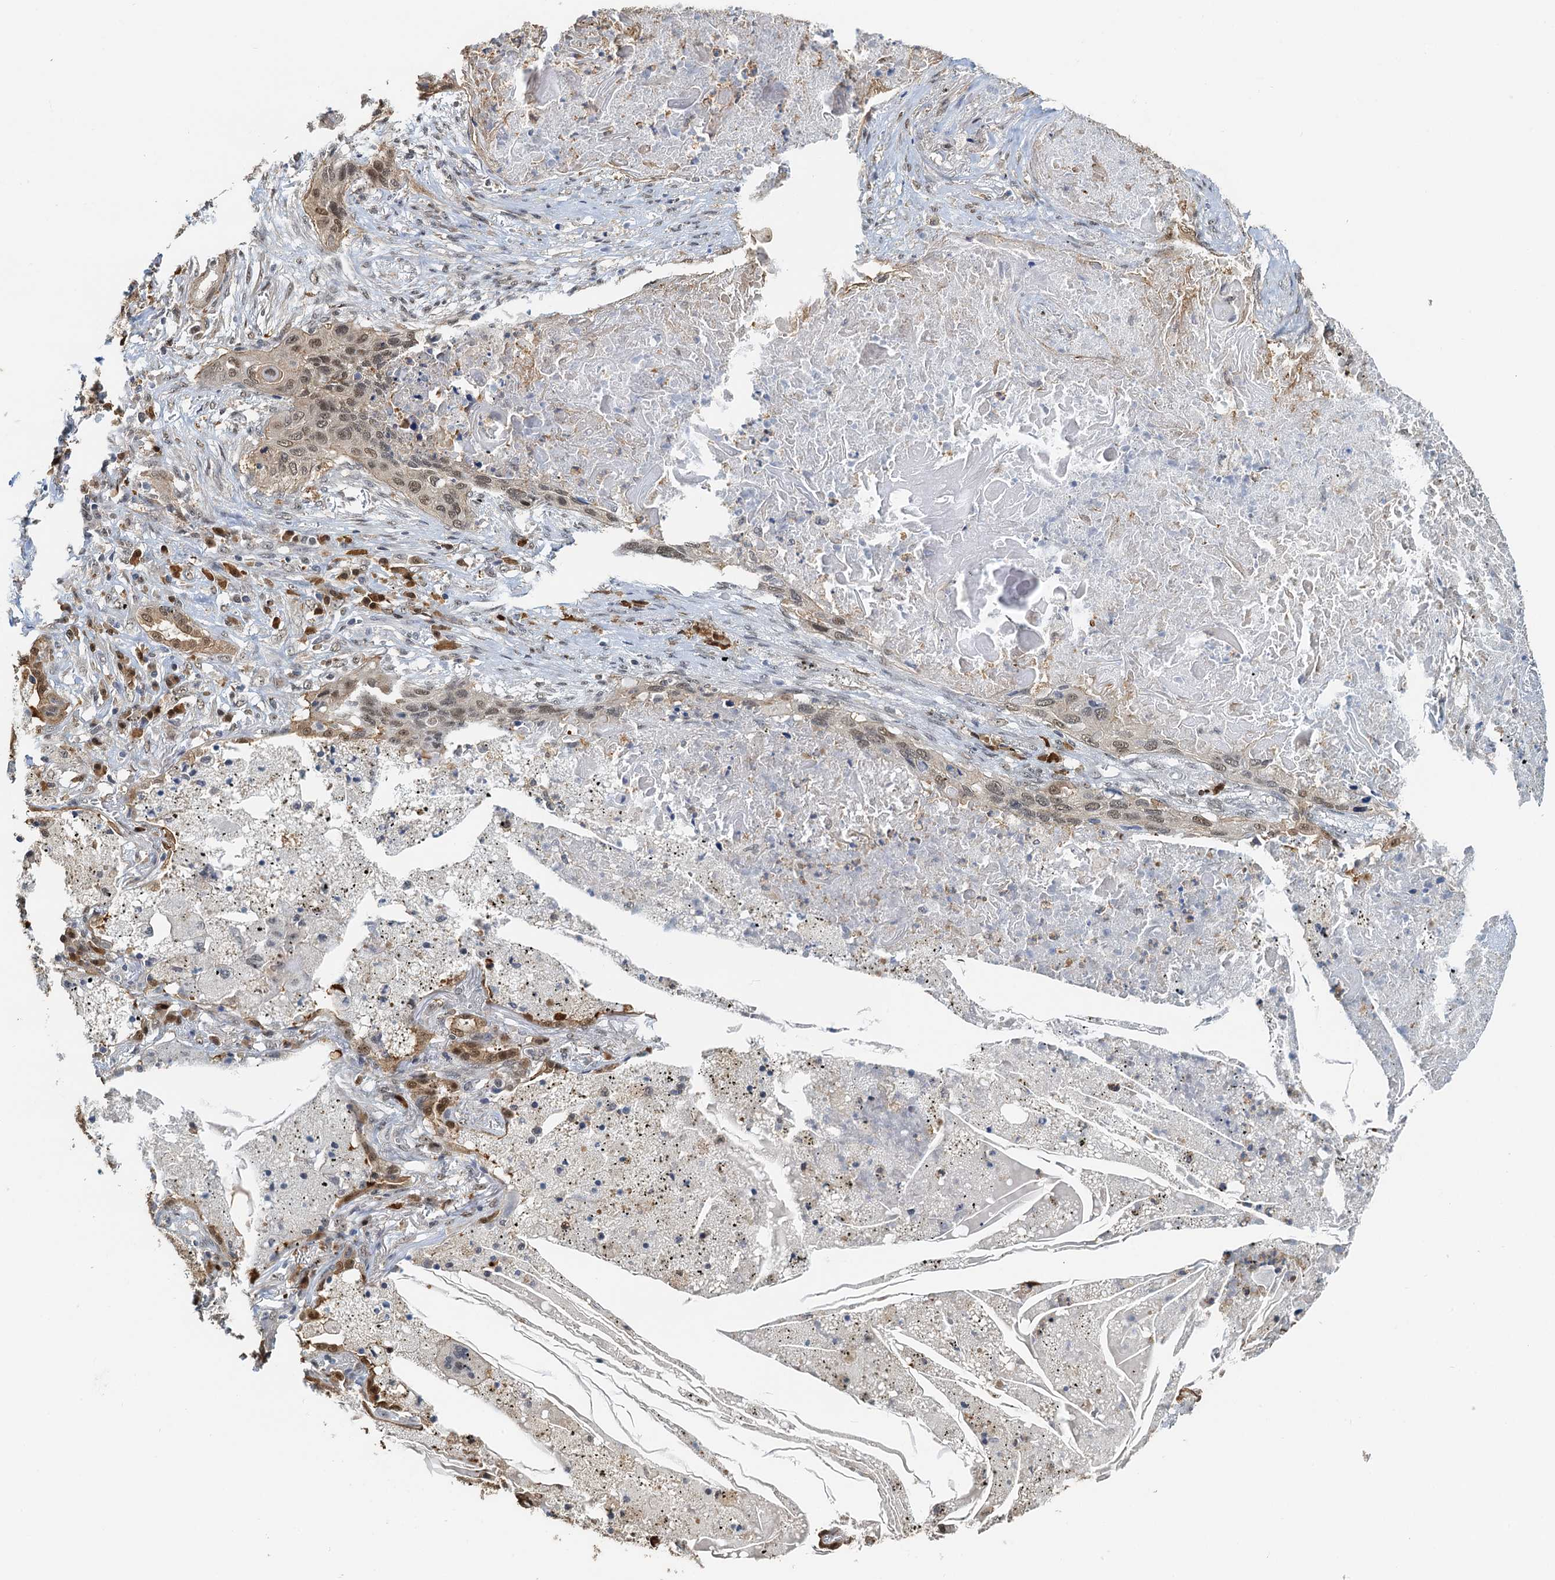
{"staining": {"intensity": "moderate", "quantity": ">75%", "location": "nuclear"}, "tissue": "lung cancer", "cell_type": "Tumor cells", "image_type": "cancer", "snomed": [{"axis": "morphology", "description": "Squamous cell carcinoma, NOS"}, {"axis": "topography", "description": "Lung"}], "caption": "Protein expression analysis of human squamous cell carcinoma (lung) reveals moderate nuclear staining in approximately >75% of tumor cells. The staining is performed using DAB (3,3'-diaminobenzidine) brown chromogen to label protein expression. The nuclei are counter-stained blue using hematoxylin.", "gene": "SPINDOC", "patient": {"sex": "female", "age": 63}}